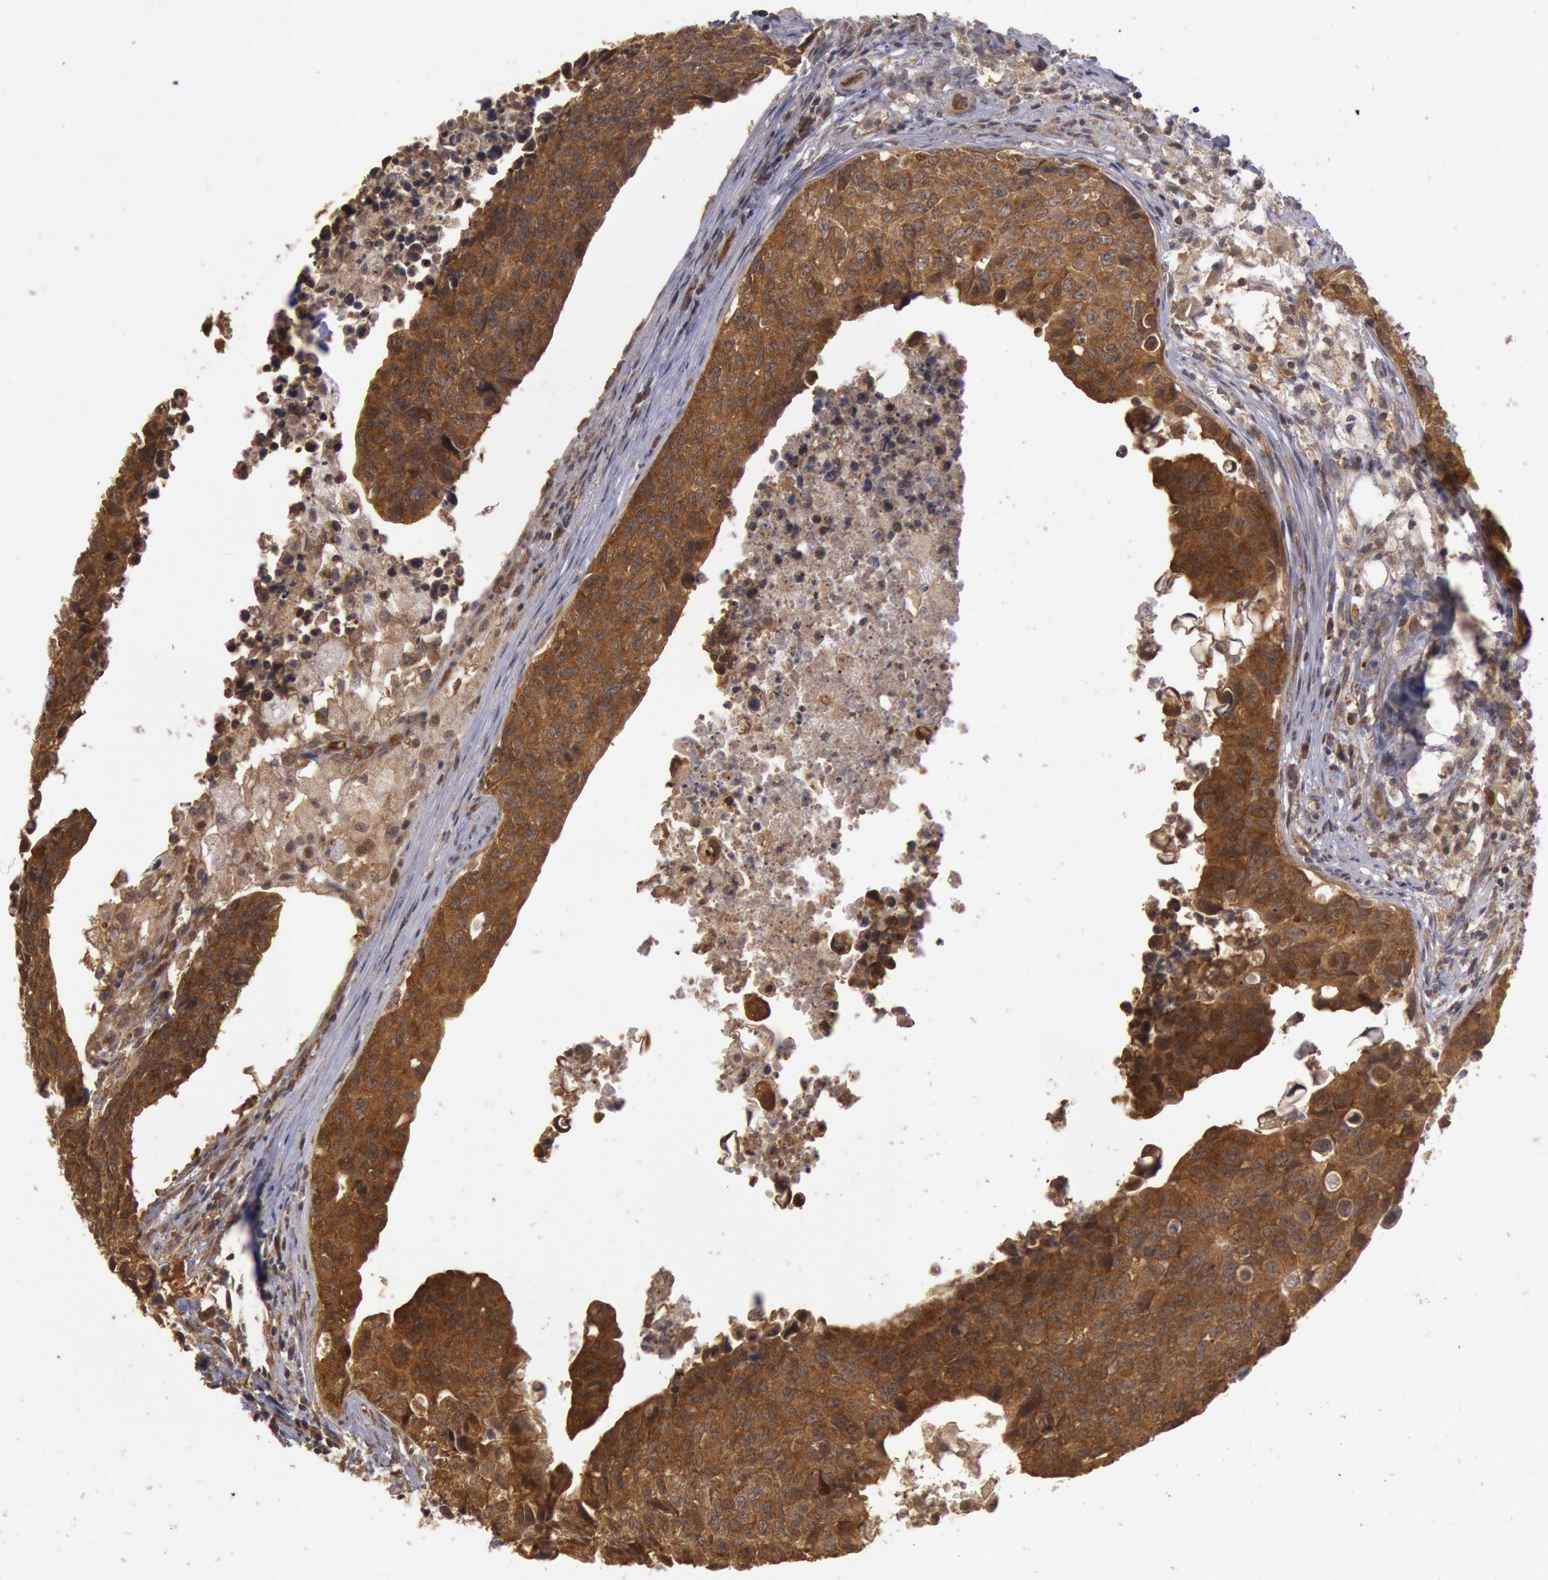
{"staining": {"intensity": "strong", "quantity": ">75%", "location": "cytoplasmic/membranous"}, "tissue": "urothelial cancer", "cell_type": "Tumor cells", "image_type": "cancer", "snomed": [{"axis": "morphology", "description": "Urothelial carcinoma, High grade"}, {"axis": "topography", "description": "Urinary bladder"}], "caption": "This is a histology image of immunohistochemistry (IHC) staining of urothelial carcinoma (high-grade), which shows strong positivity in the cytoplasmic/membranous of tumor cells.", "gene": "USP14", "patient": {"sex": "male", "age": 81}}